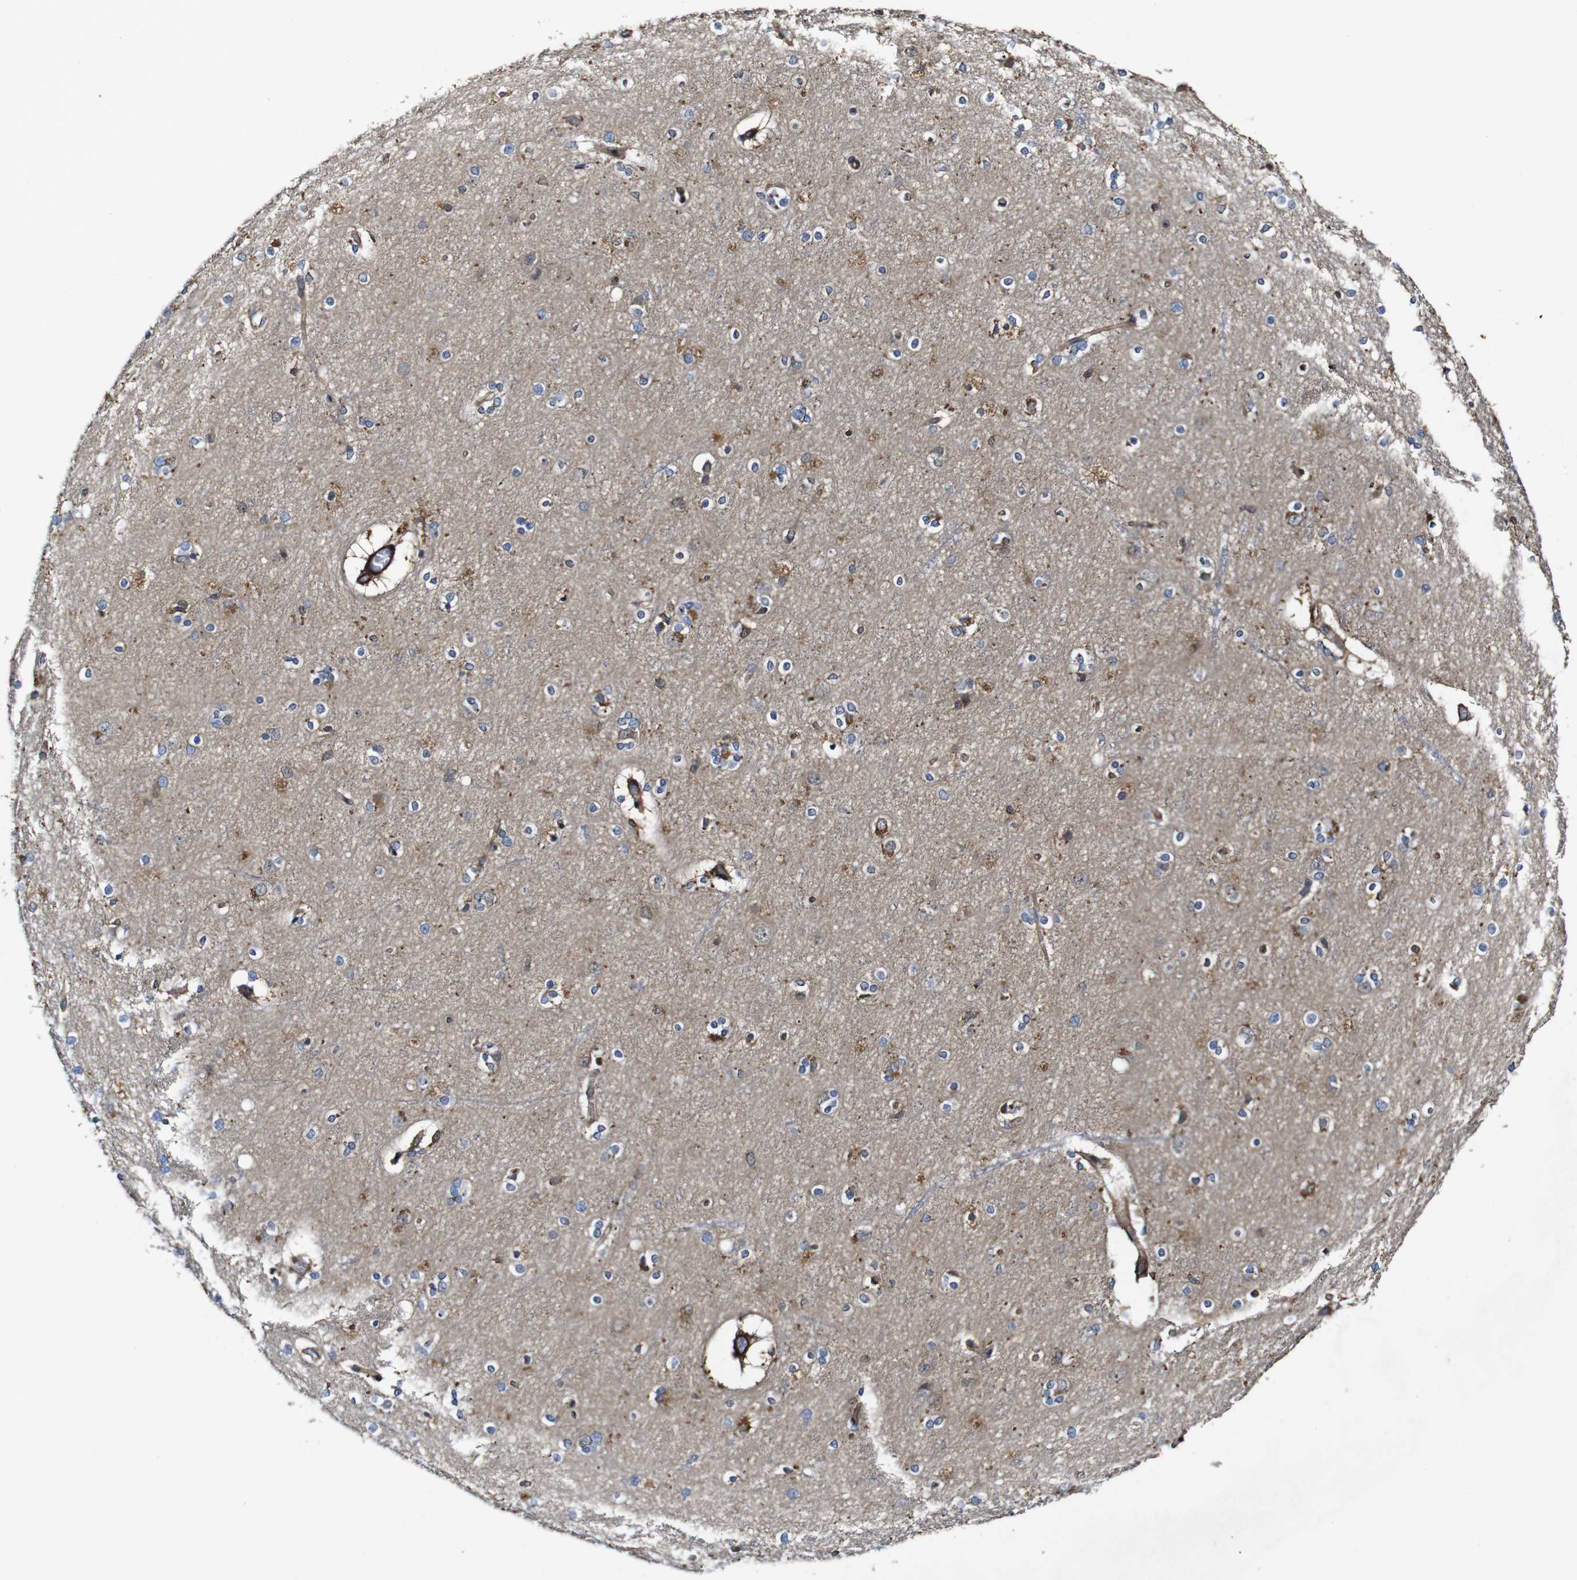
{"staining": {"intensity": "moderate", "quantity": ">75%", "location": "cytoplasmic/membranous"}, "tissue": "cerebral cortex", "cell_type": "Endothelial cells", "image_type": "normal", "snomed": [{"axis": "morphology", "description": "Normal tissue, NOS"}, {"axis": "topography", "description": "Cerebral cortex"}], "caption": "Cerebral cortex stained with IHC displays moderate cytoplasmic/membranous staining in about >75% of endothelial cells. The protein of interest is shown in brown color, while the nuclei are stained blue.", "gene": "GSDME", "patient": {"sex": "female", "age": 54}}